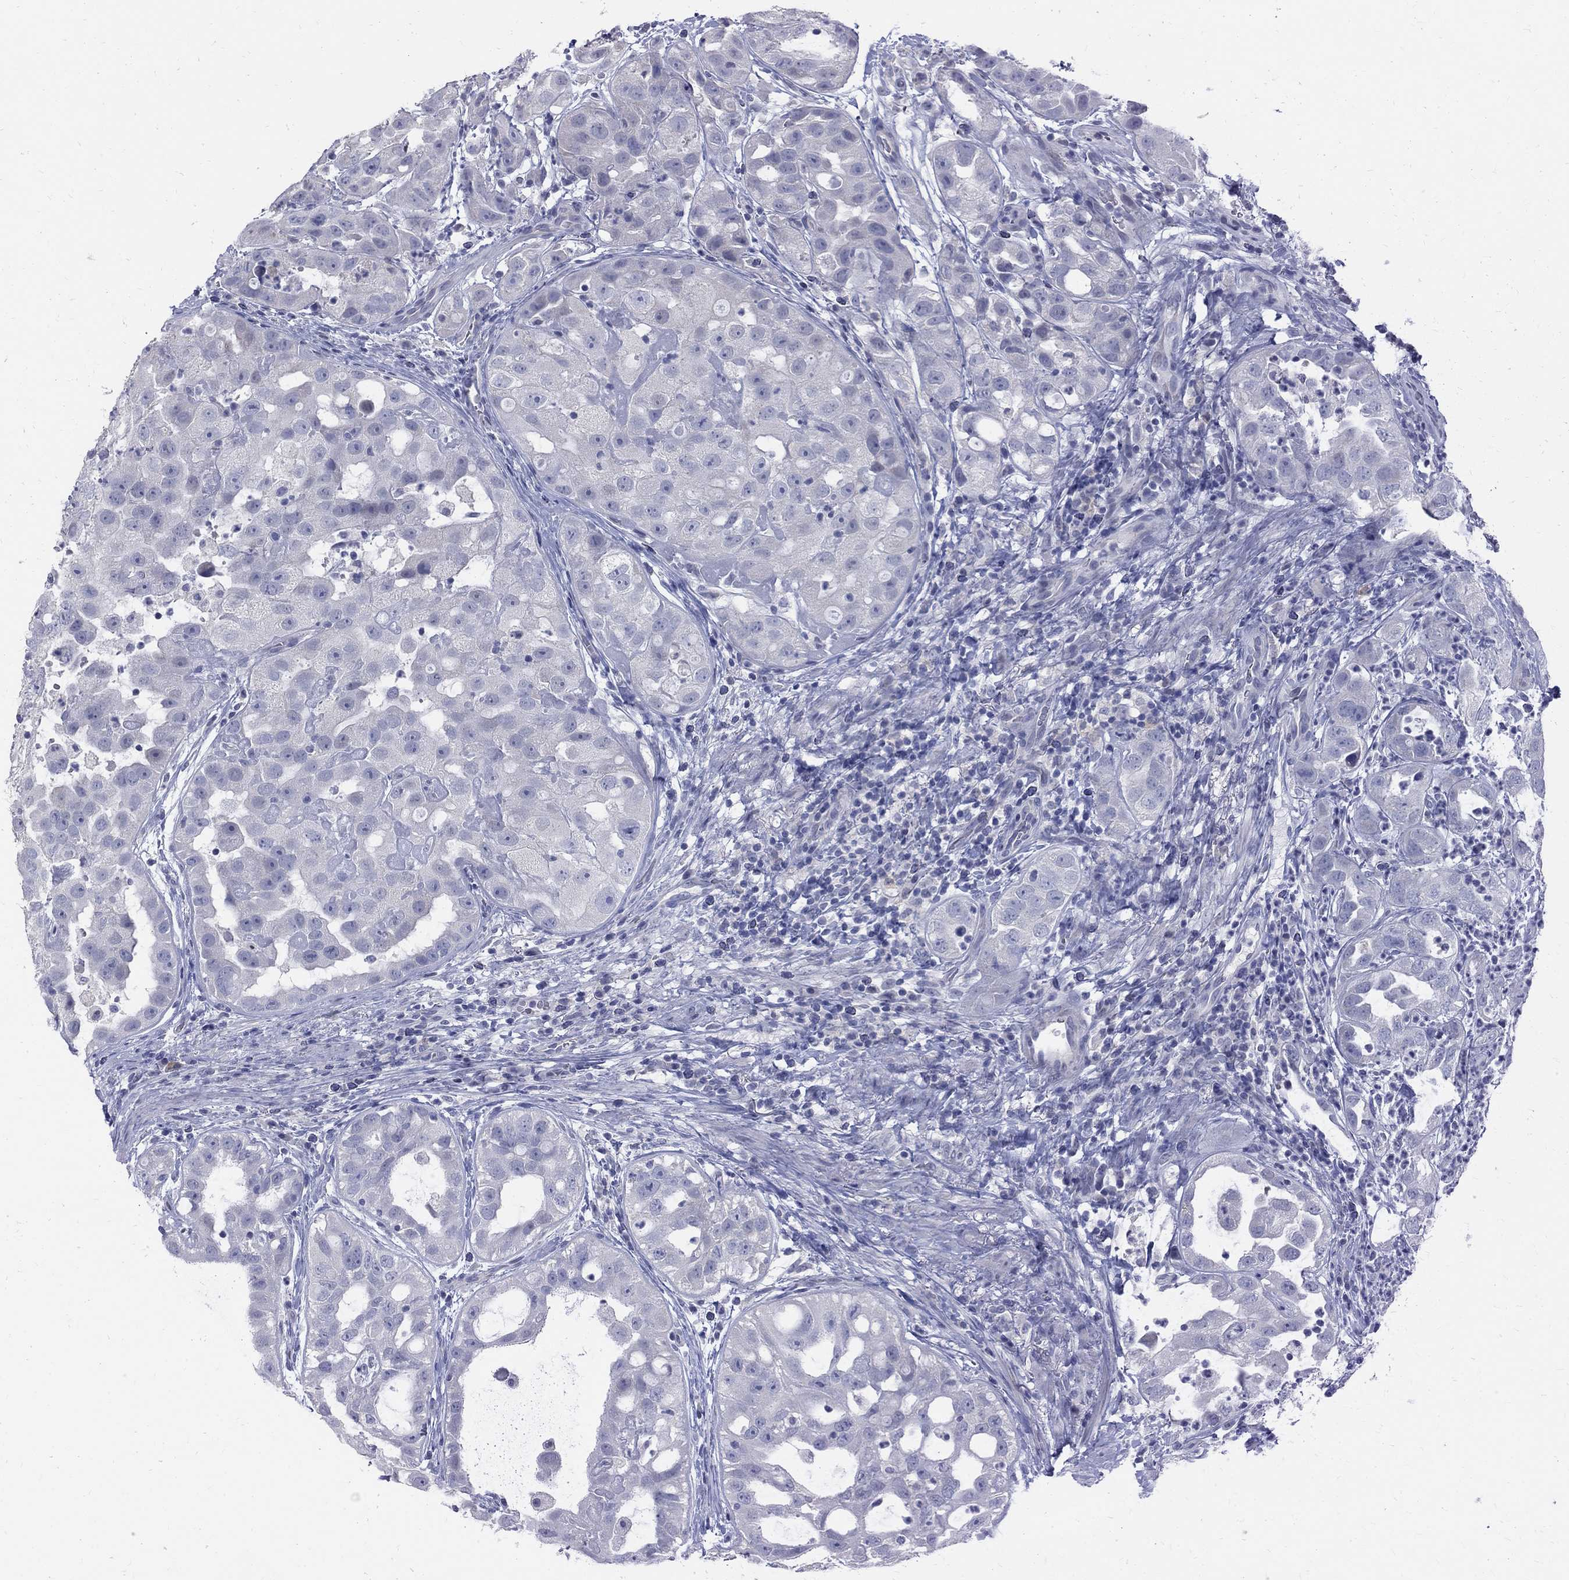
{"staining": {"intensity": "negative", "quantity": "none", "location": "none"}, "tissue": "urothelial cancer", "cell_type": "Tumor cells", "image_type": "cancer", "snomed": [{"axis": "morphology", "description": "Urothelial carcinoma, High grade"}, {"axis": "topography", "description": "Urinary bladder"}], "caption": "Urothelial cancer was stained to show a protein in brown. There is no significant expression in tumor cells. (Immunohistochemistry (ihc), brightfield microscopy, high magnification).", "gene": "MAGEB6", "patient": {"sex": "female", "age": 41}}